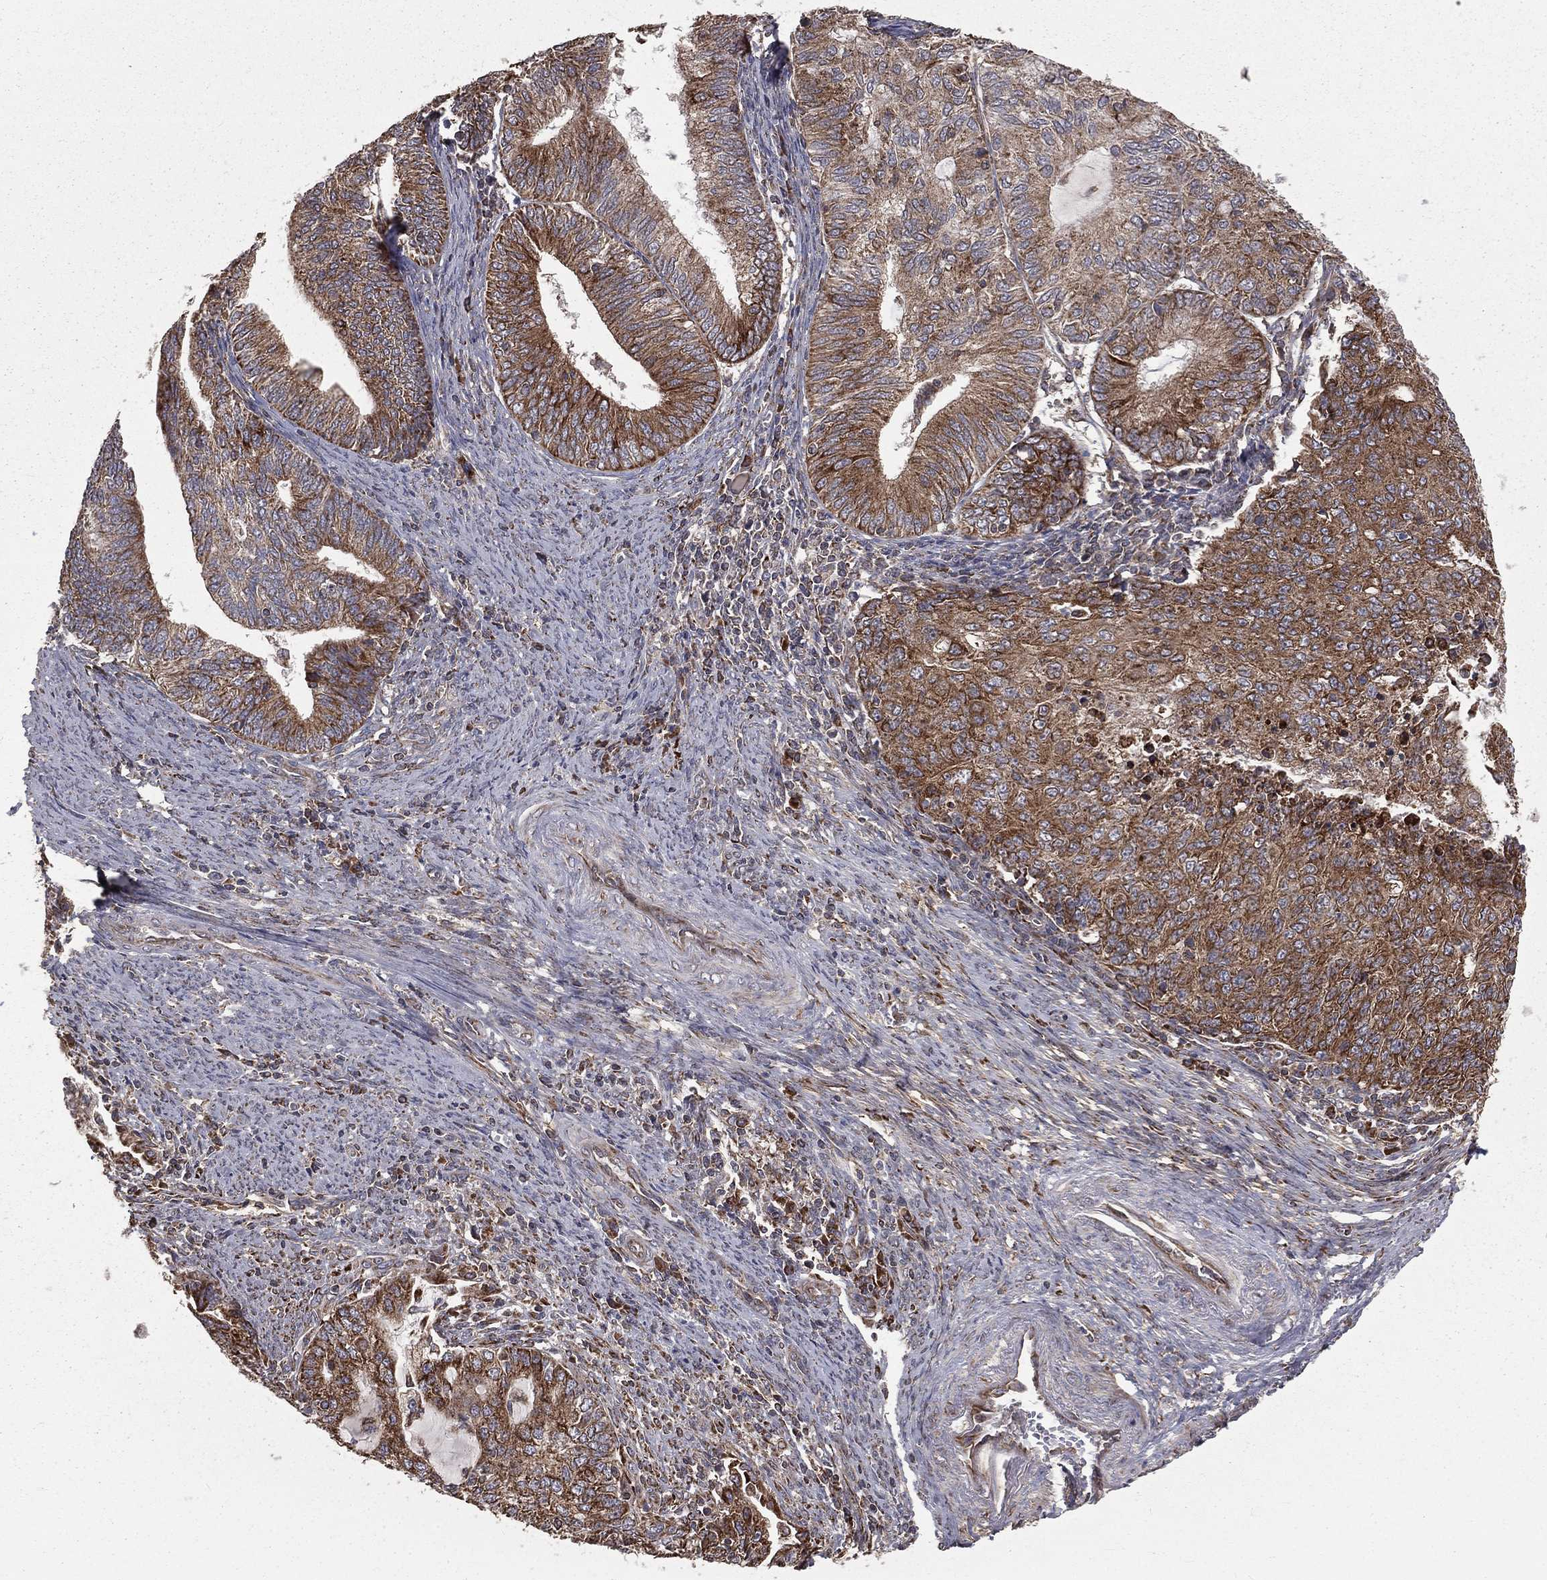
{"staining": {"intensity": "strong", "quantity": "25%-75%", "location": "cytoplasmic/membranous"}, "tissue": "endometrial cancer", "cell_type": "Tumor cells", "image_type": "cancer", "snomed": [{"axis": "morphology", "description": "Adenocarcinoma, NOS"}, {"axis": "topography", "description": "Endometrium"}], "caption": "Immunohistochemical staining of human adenocarcinoma (endometrial) reveals high levels of strong cytoplasmic/membranous protein staining in about 25%-75% of tumor cells.", "gene": "OLFML1", "patient": {"sex": "female", "age": 82}}